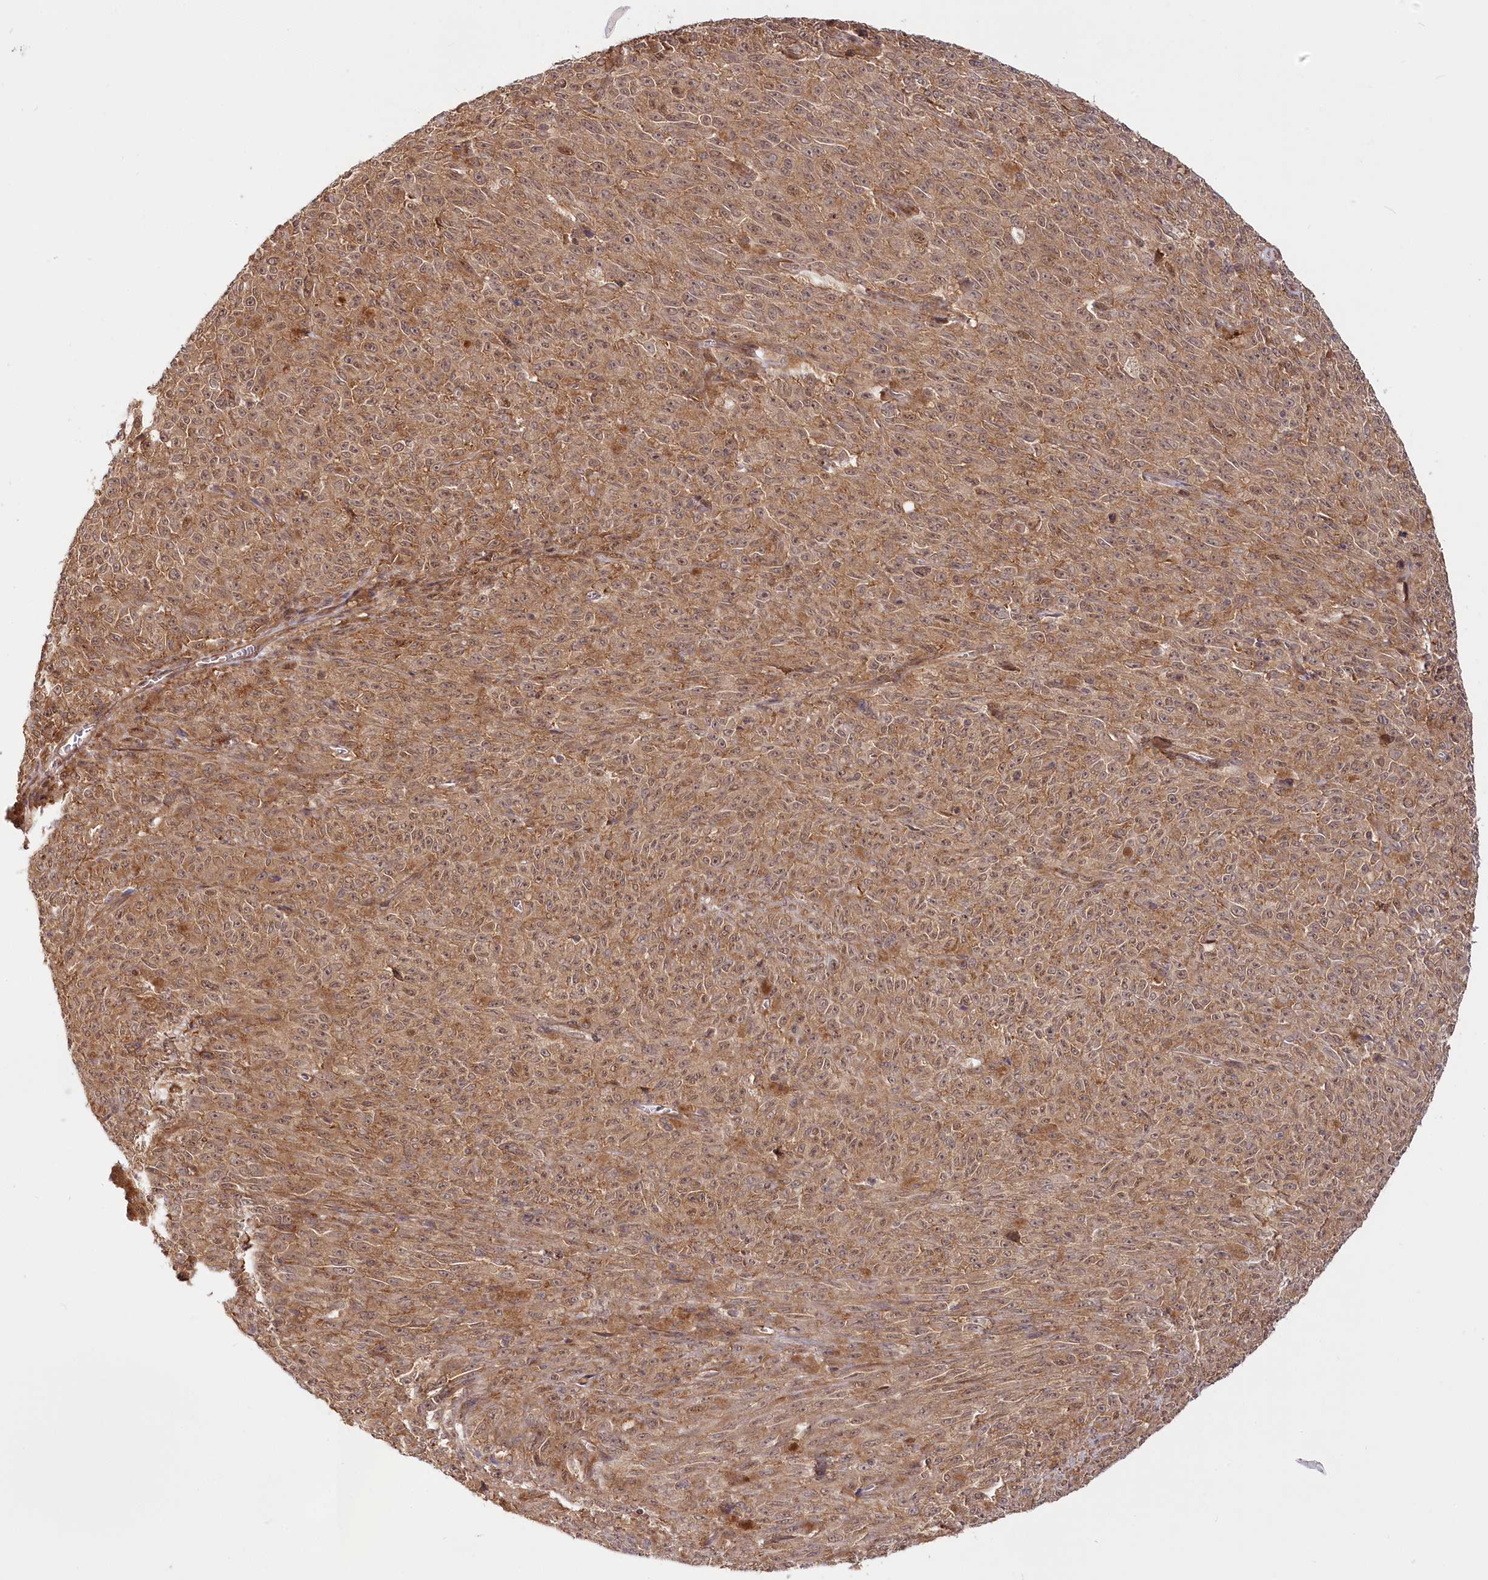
{"staining": {"intensity": "moderate", "quantity": ">75%", "location": "cytoplasmic/membranous,nuclear"}, "tissue": "melanoma", "cell_type": "Tumor cells", "image_type": "cancer", "snomed": [{"axis": "morphology", "description": "Malignant melanoma, NOS"}, {"axis": "topography", "description": "Skin"}], "caption": "Melanoma stained for a protein reveals moderate cytoplasmic/membranous and nuclear positivity in tumor cells. The staining was performed using DAB to visualize the protein expression in brown, while the nuclei were stained in blue with hematoxylin (Magnification: 20x).", "gene": "CEP70", "patient": {"sex": "female", "age": 82}}